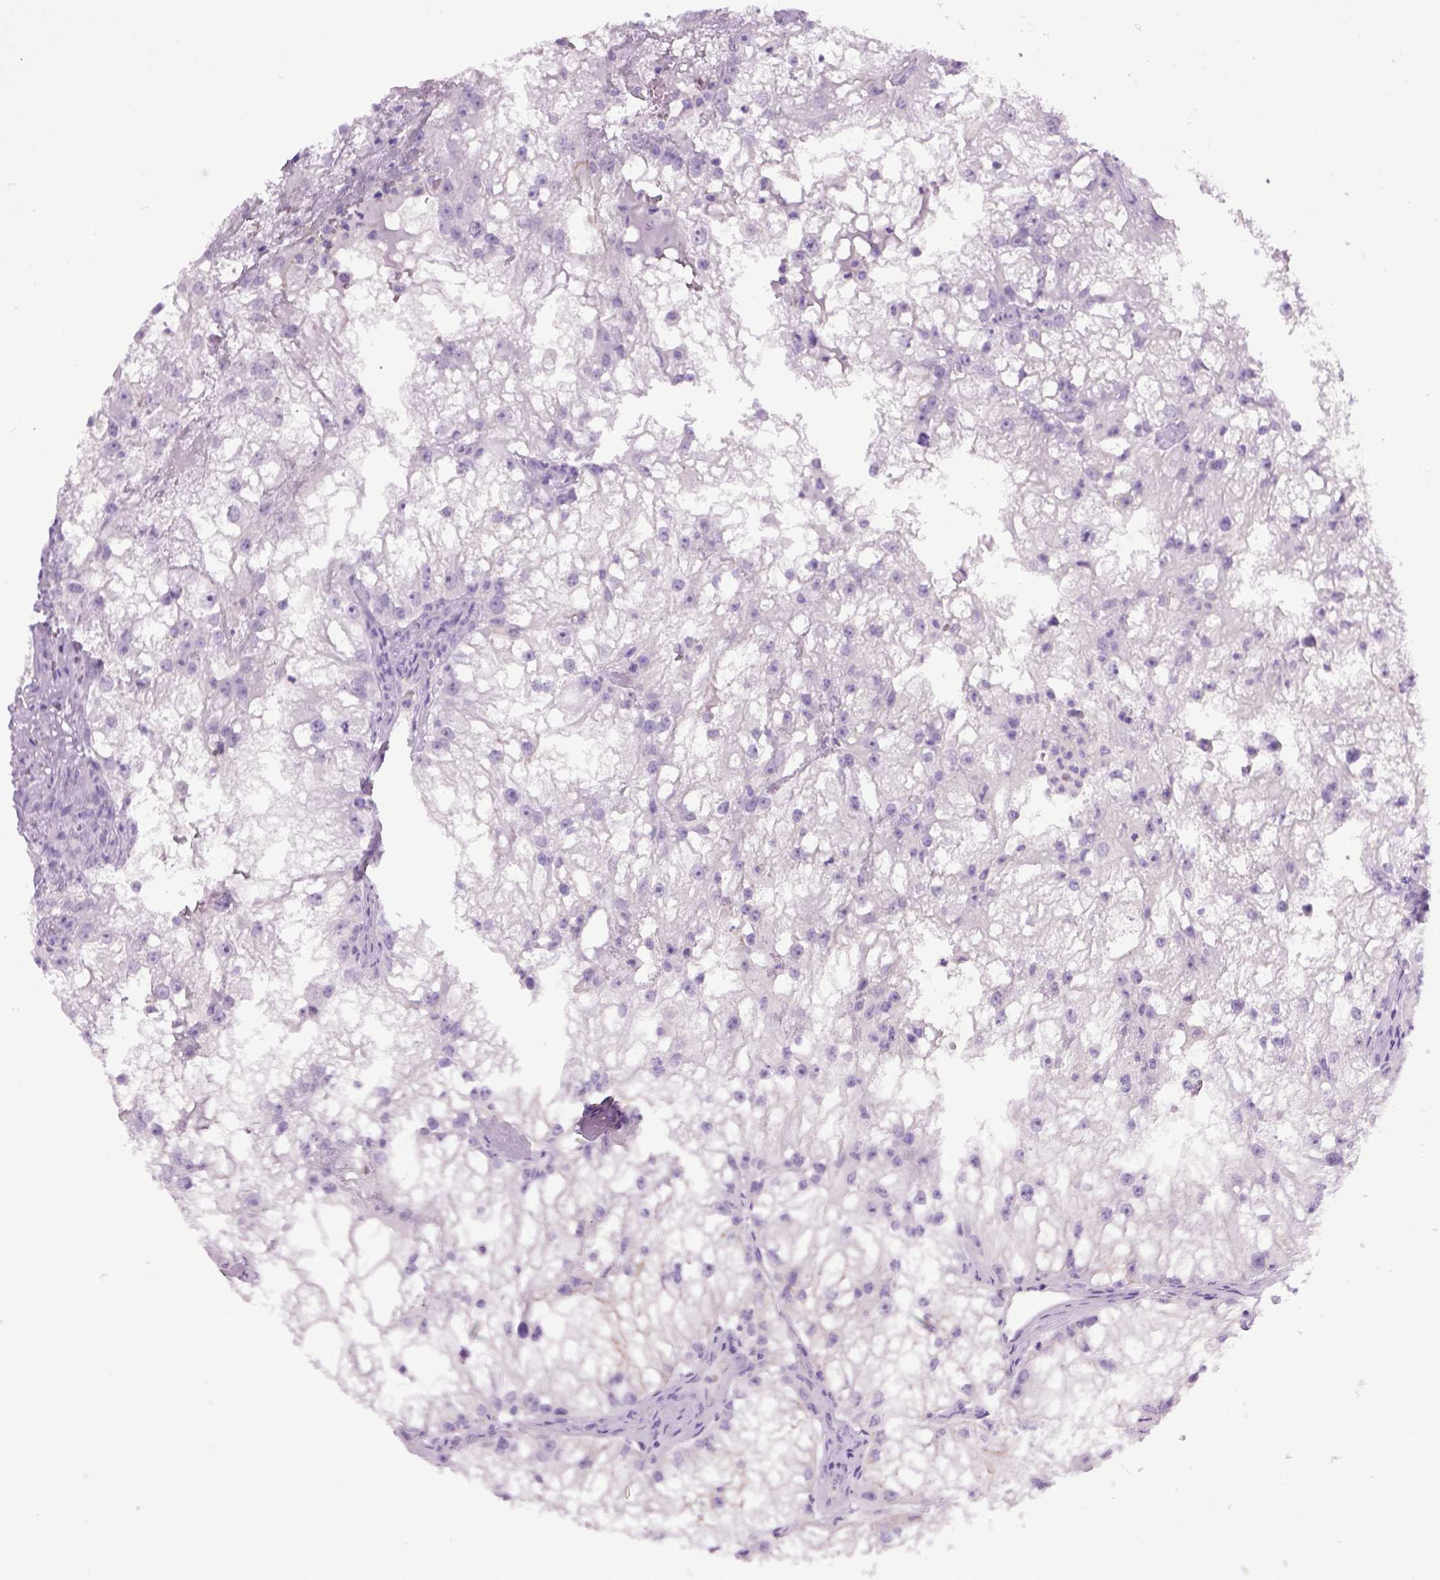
{"staining": {"intensity": "negative", "quantity": "none", "location": "none"}, "tissue": "renal cancer", "cell_type": "Tumor cells", "image_type": "cancer", "snomed": [{"axis": "morphology", "description": "Adenocarcinoma, NOS"}, {"axis": "topography", "description": "Kidney"}], "caption": "Tumor cells show no significant expression in renal adenocarcinoma. The staining is performed using DAB (3,3'-diaminobenzidine) brown chromogen with nuclei counter-stained in using hematoxylin.", "gene": "CDH1", "patient": {"sex": "male", "age": 59}}